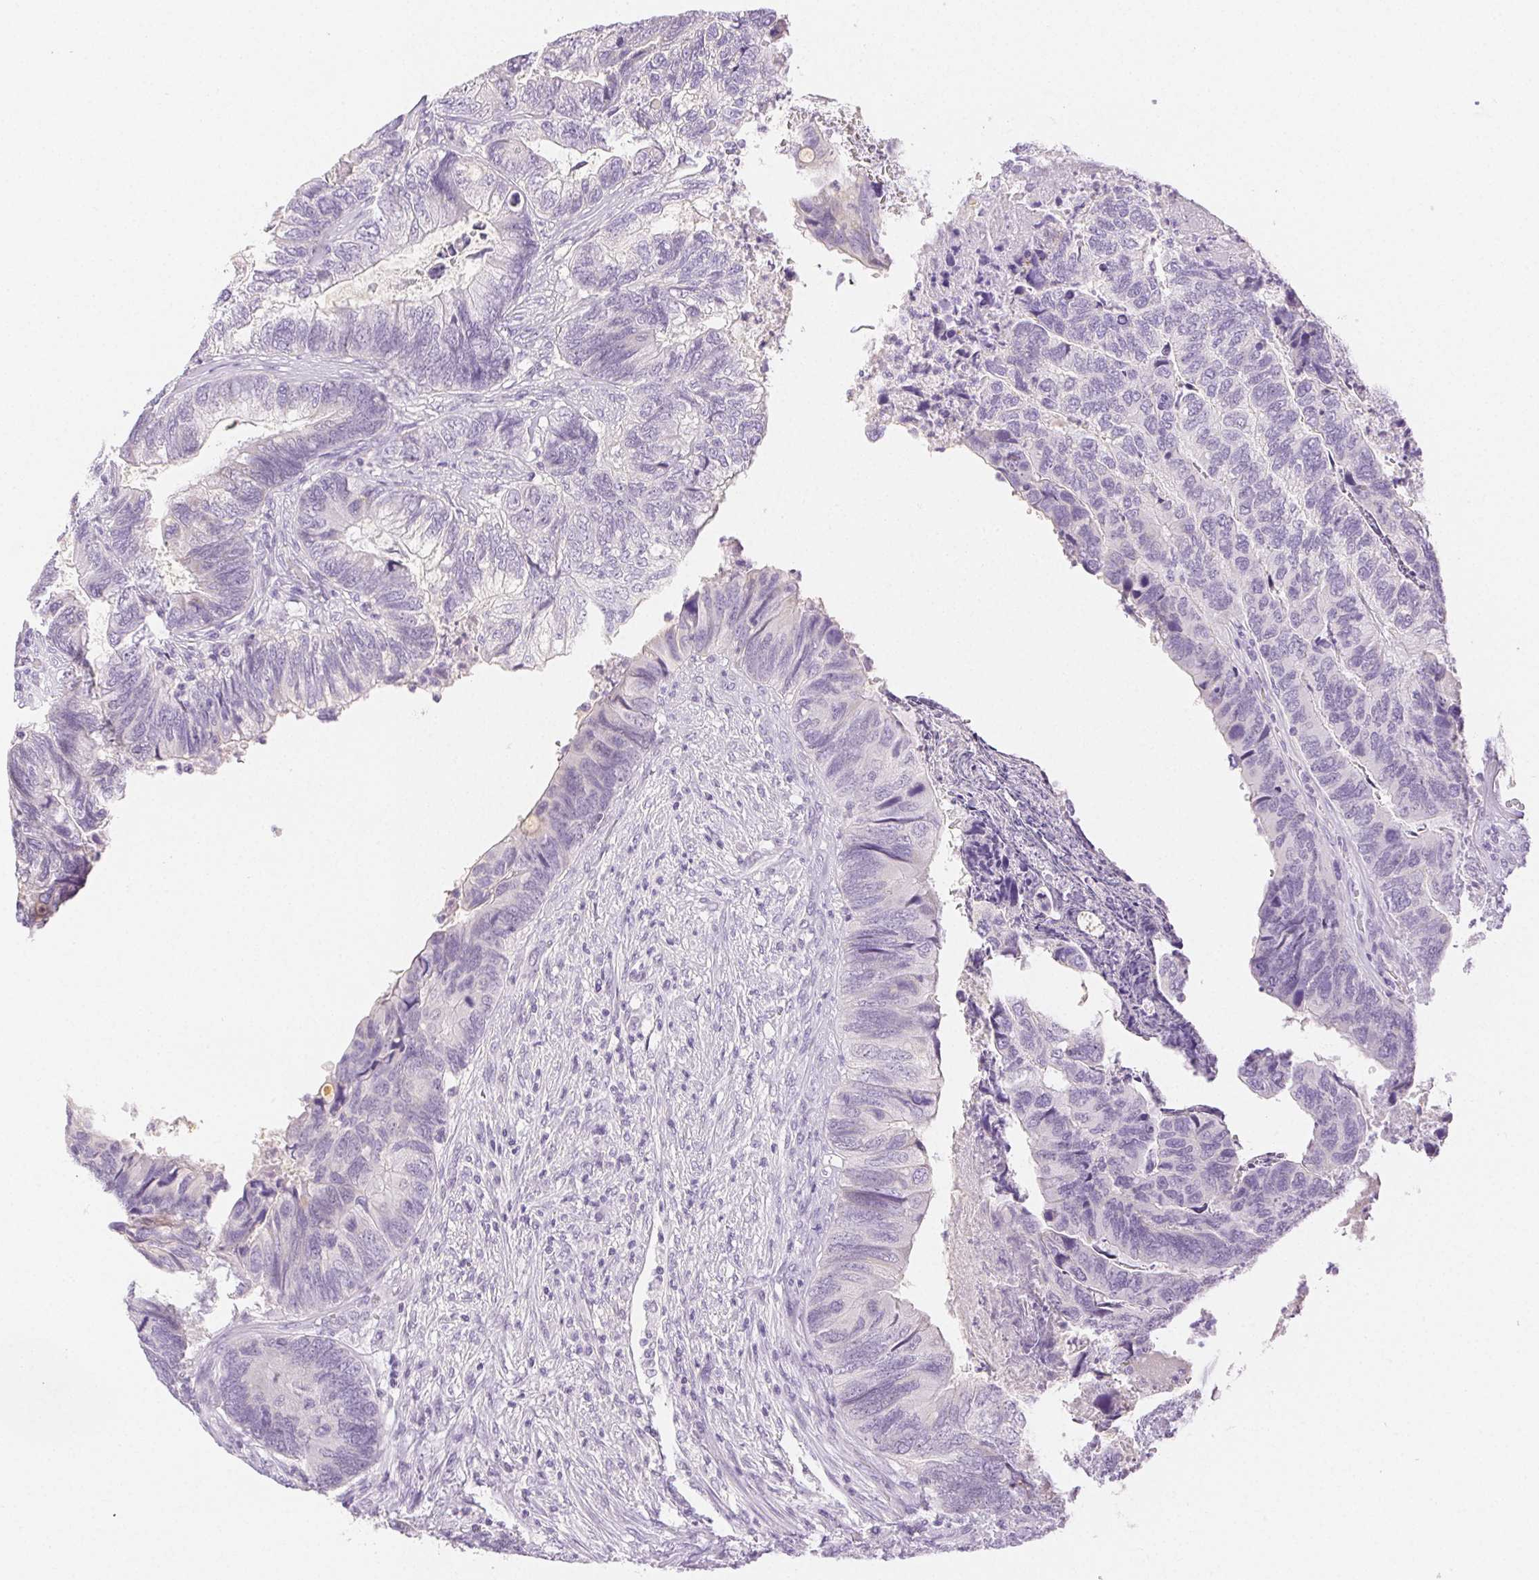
{"staining": {"intensity": "negative", "quantity": "none", "location": "none"}, "tissue": "colorectal cancer", "cell_type": "Tumor cells", "image_type": "cancer", "snomed": [{"axis": "morphology", "description": "Adenocarcinoma, NOS"}, {"axis": "topography", "description": "Colon"}], "caption": "IHC image of colorectal adenocarcinoma stained for a protein (brown), which shows no expression in tumor cells.", "gene": "SPACA4", "patient": {"sex": "female", "age": 67}}